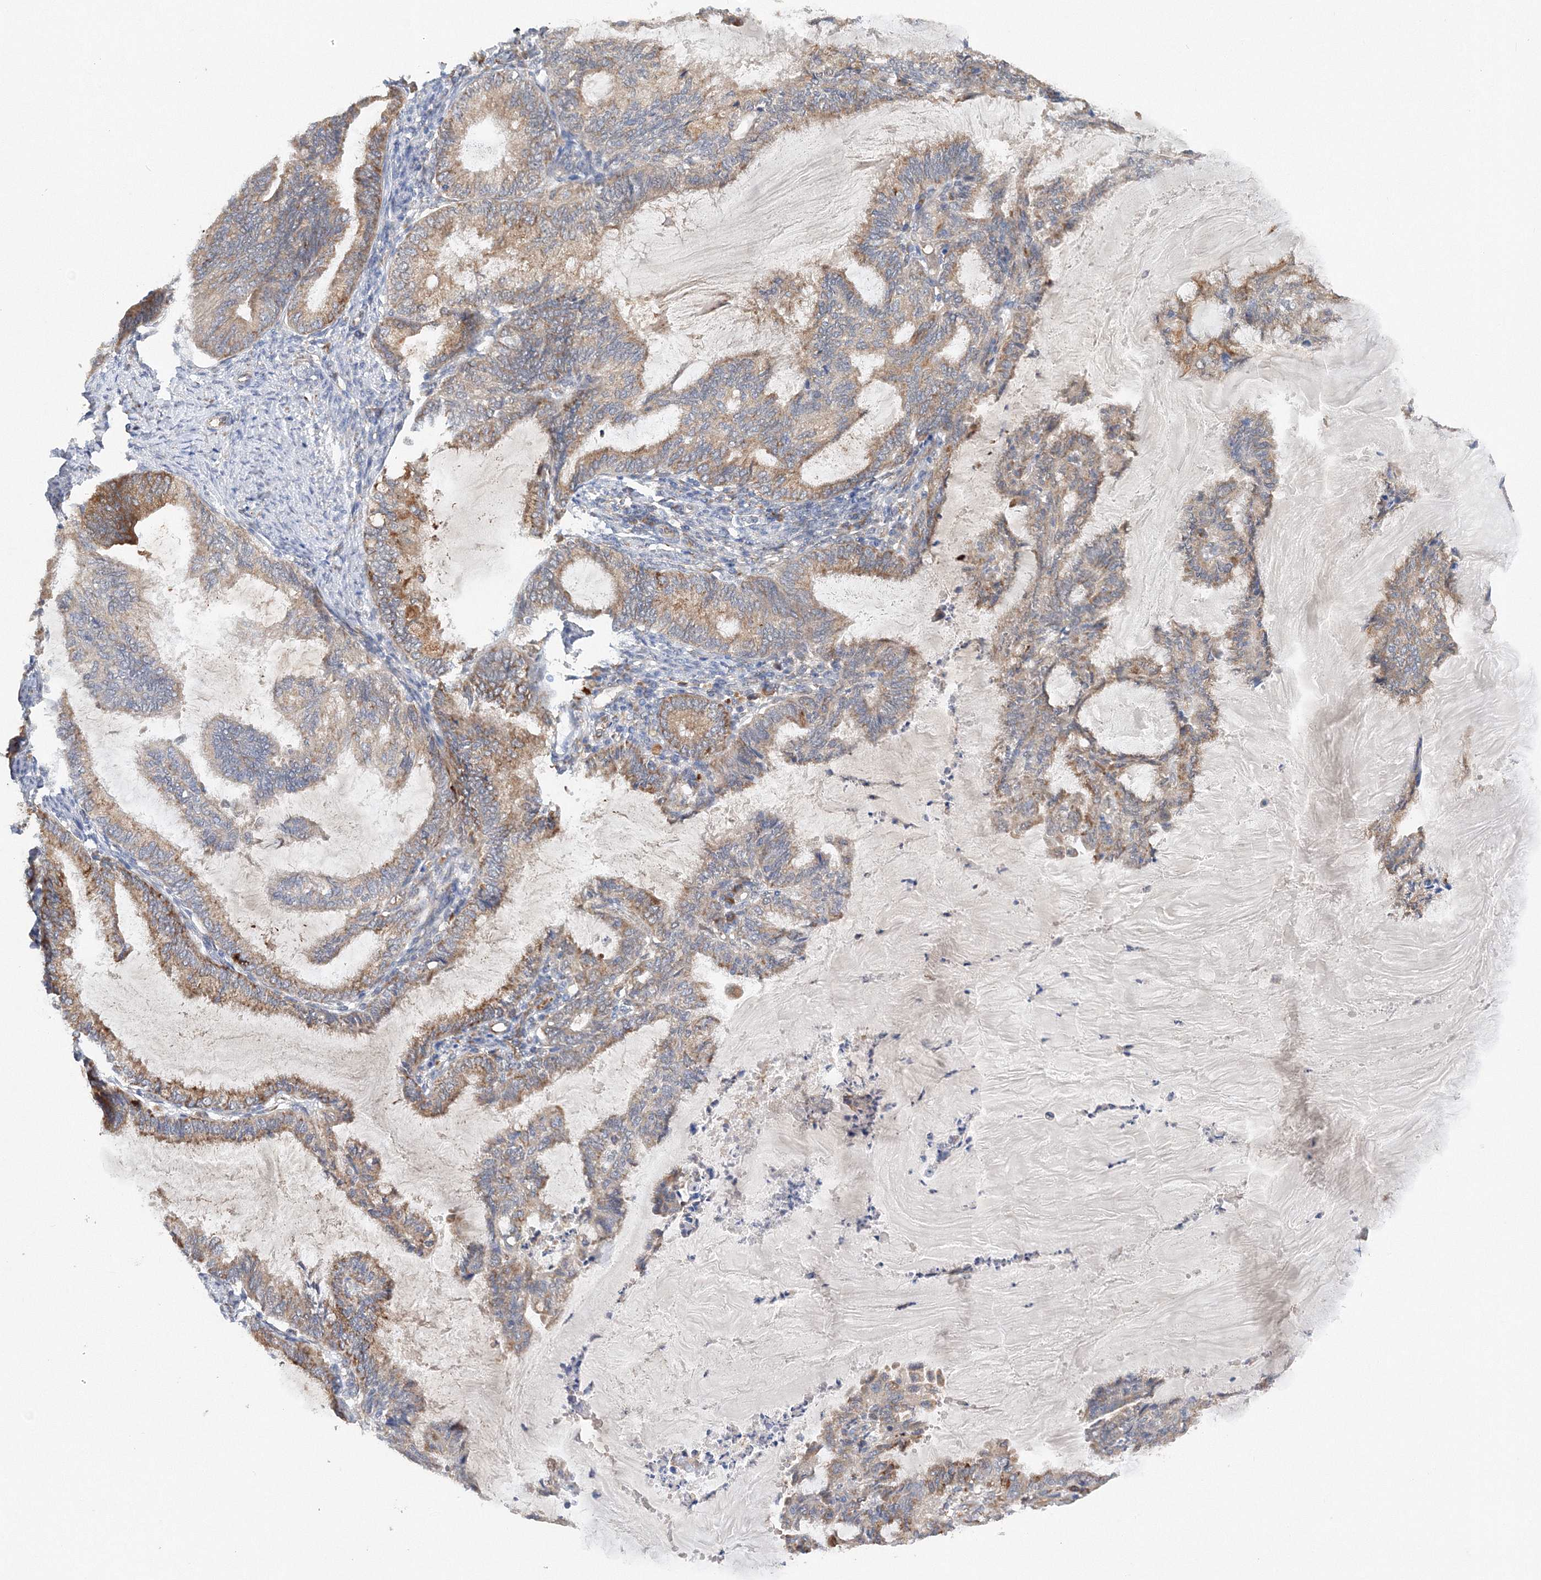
{"staining": {"intensity": "moderate", "quantity": ">75%", "location": "cytoplasmic/membranous"}, "tissue": "endometrial cancer", "cell_type": "Tumor cells", "image_type": "cancer", "snomed": [{"axis": "morphology", "description": "Adenocarcinoma, NOS"}, {"axis": "topography", "description": "Endometrium"}], "caption": "The micrograph reveals a brown stain indicating the presence of a protein in the cytoplasmic/membranous of tumor cells in endometrial adenocarcinoma.", "gene": "DIS3L2", "patient": {"sex": "female", "age": 86}}